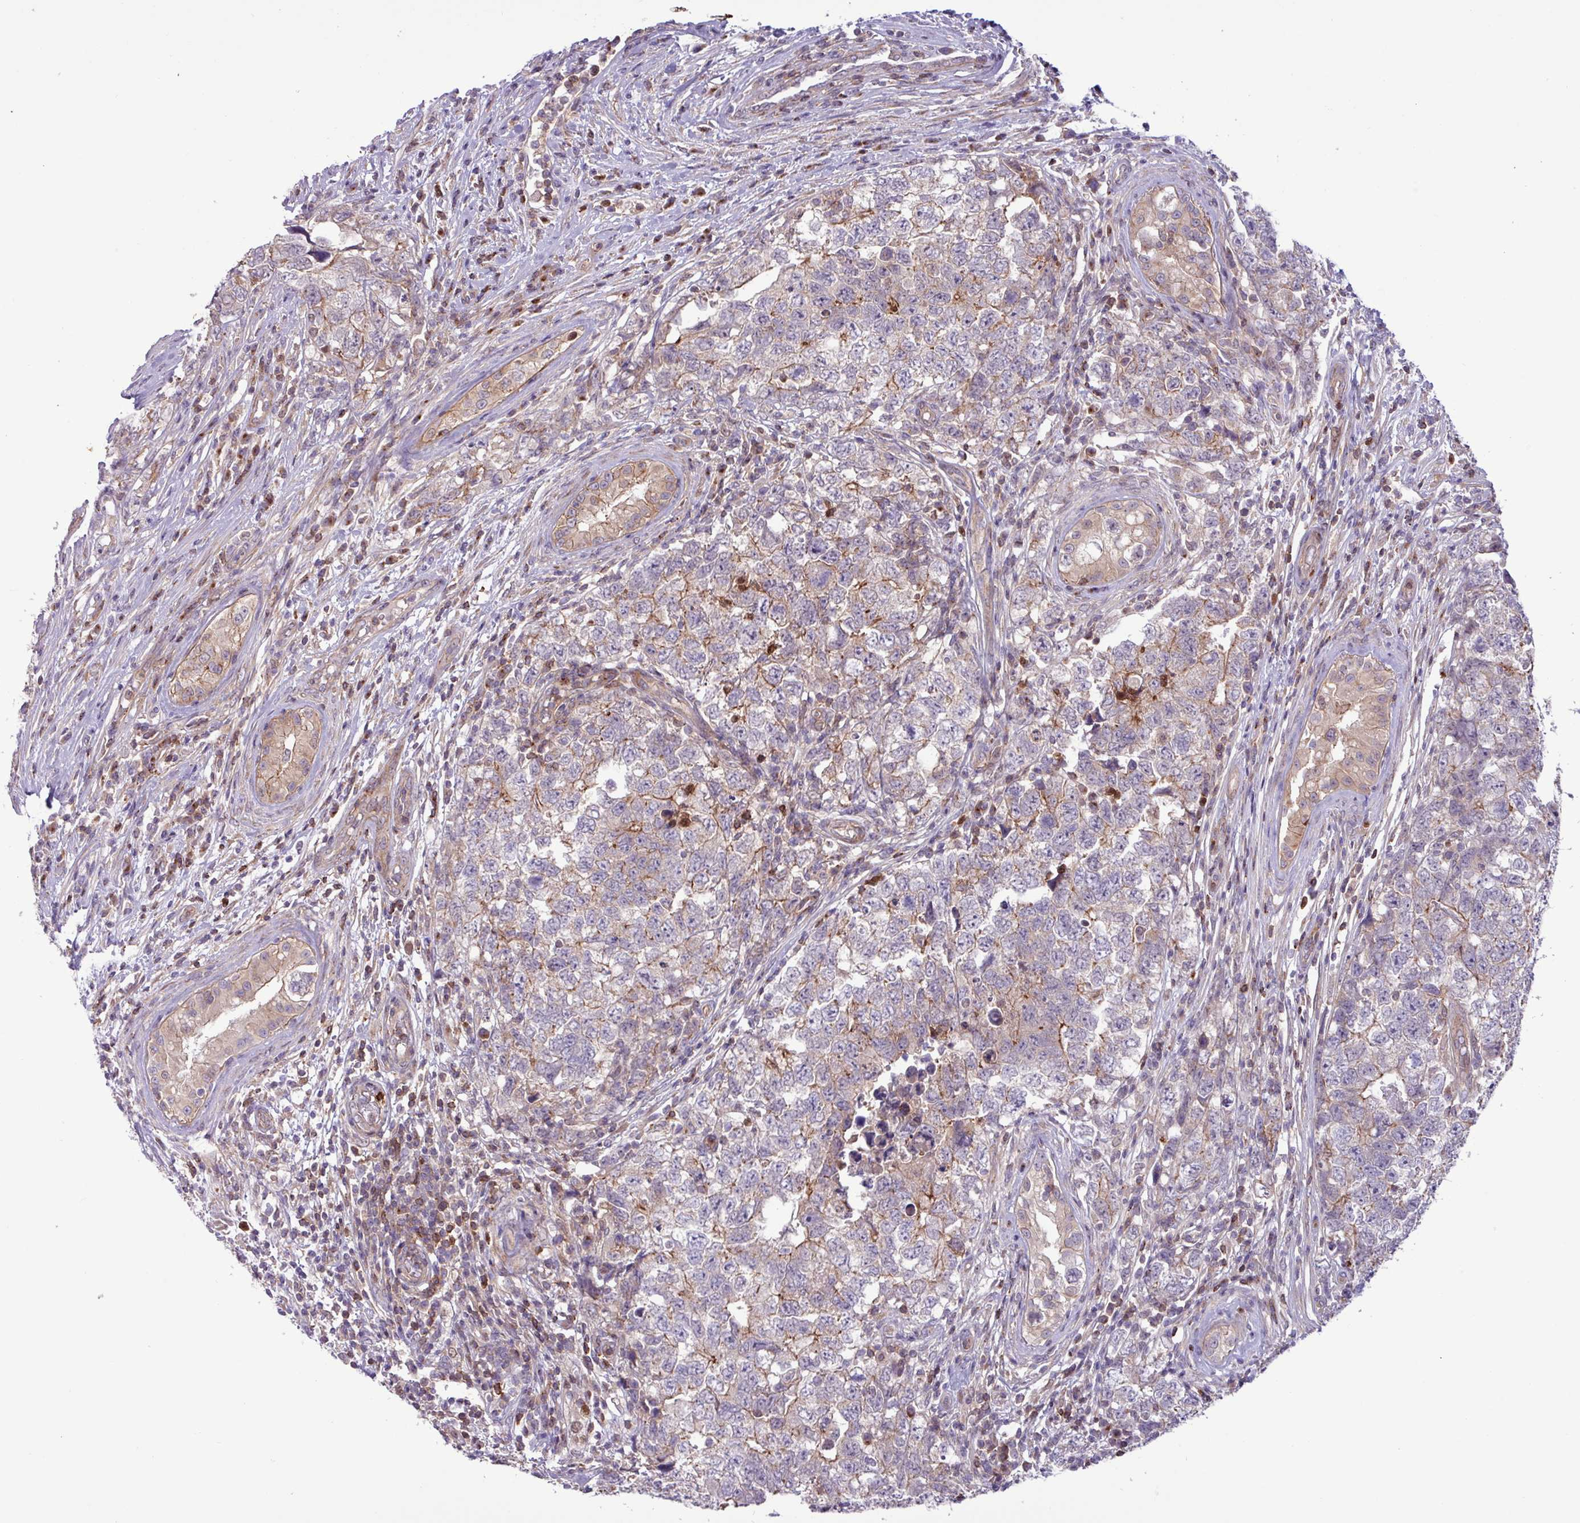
{"staining": {"intensity": "moderate", "quantity": "<25%", "location": "cytoplasmic/membranous"}, "tissue": "testis cancer", "cell_type": "Tumor cells", "image_type": "cancer", "snomed": [{"axis": "morphology", "description": "Carcinoma, Embryonal, NOS"}, {"axis": "topography", "description": "Testis"}], "caption": "Protein expression analysis of human testis cancer (embryonal carcinoma) reveals moderate cytoplasmic/membranous staining in approximately <25% of tumor cells.", "gene": "CNTRL", "patient": {"sex": "male", "age": 22}}